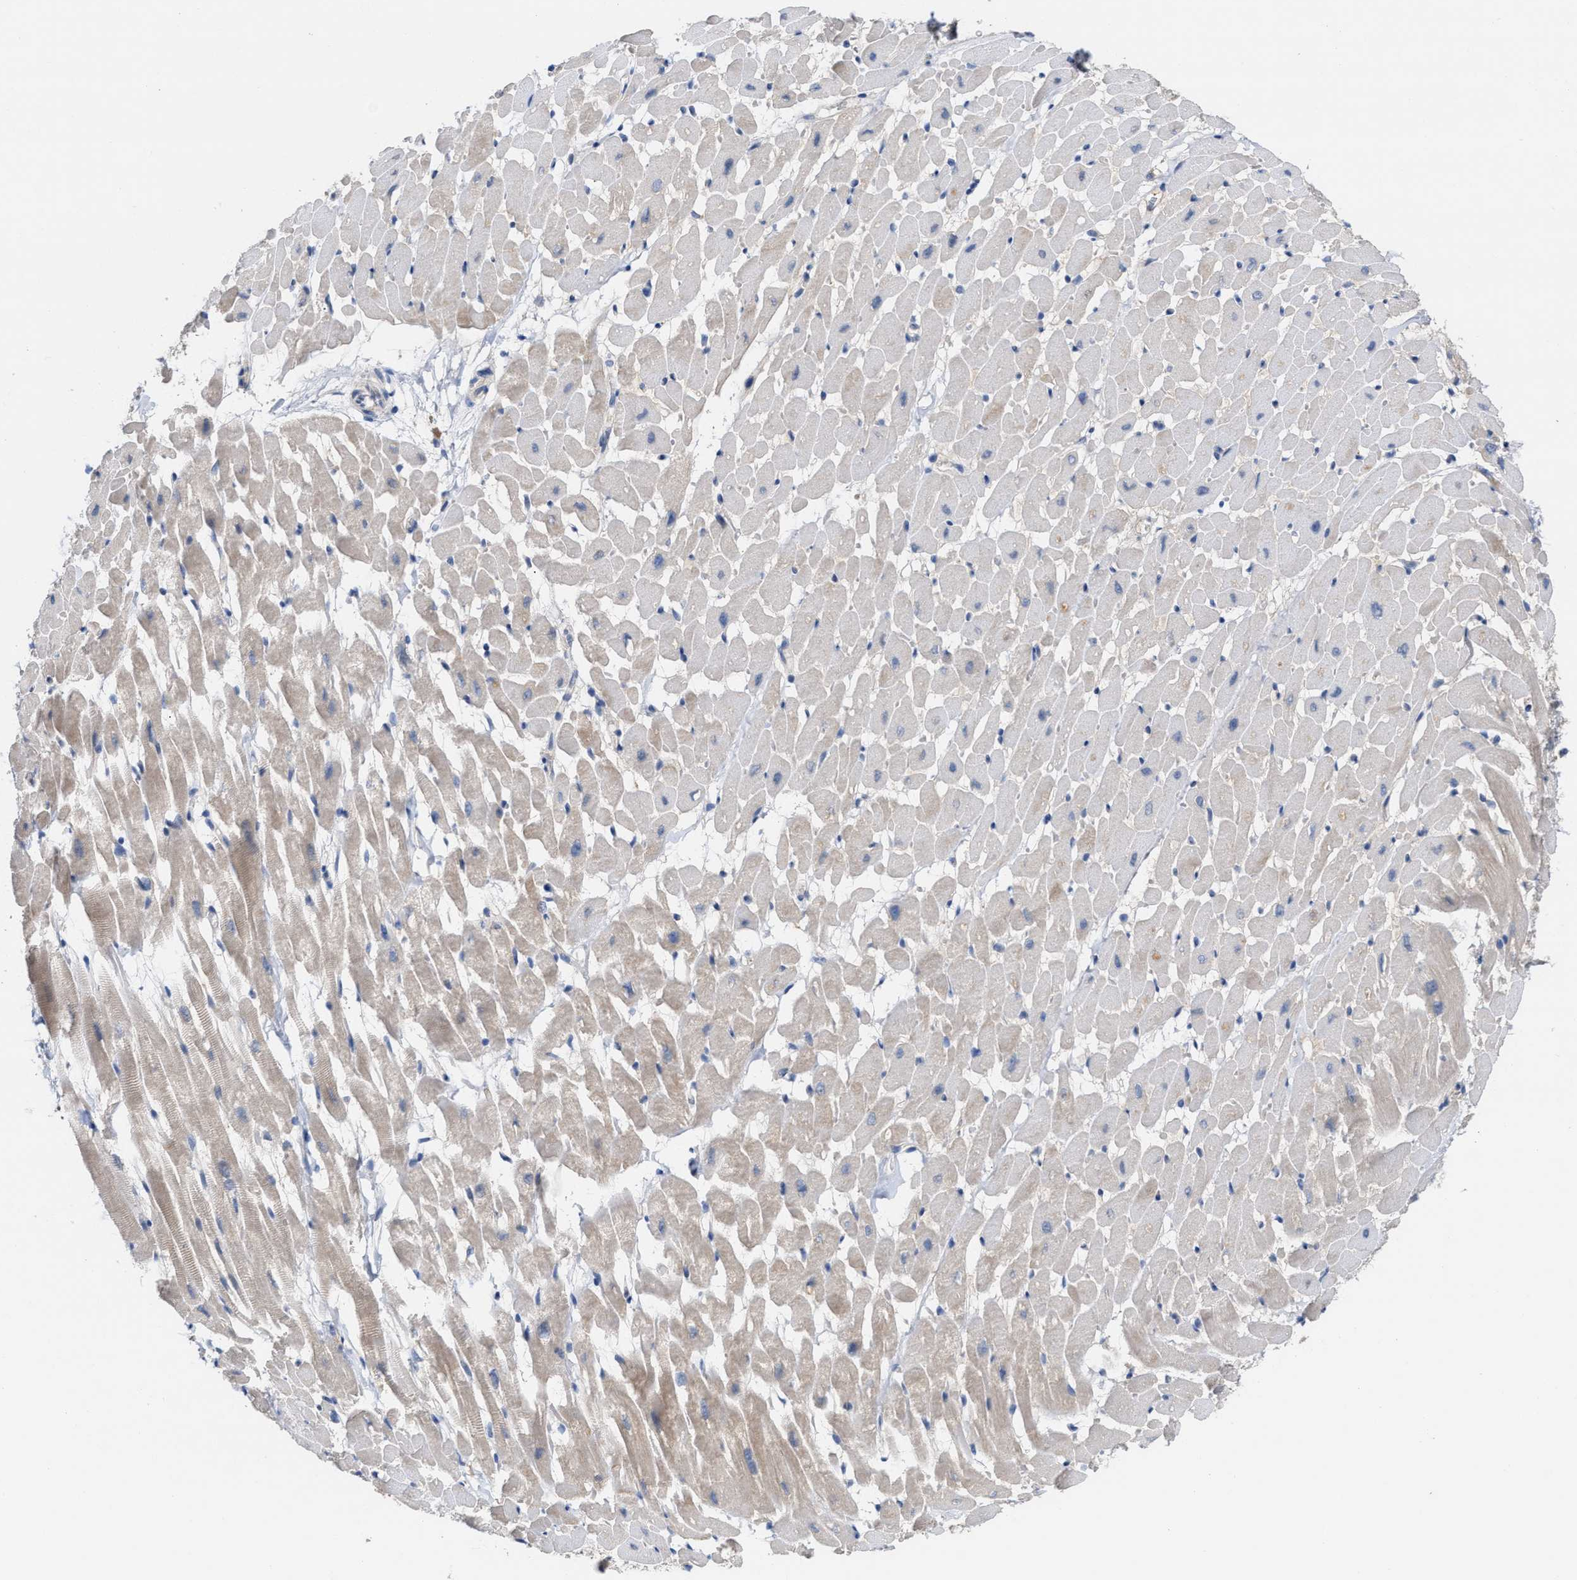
{"staining": {"intensity": "negative", "quantity": "none", "location": "none"}, "tissue": "heart muscle", "cell_type": "Cardiomyocytes", "image_type": "normal", "snomed": [{"axis": "morphology", "description": "Normal tissue, NOS"}, {"axis": "topography", "description": "Heart"}], "caption": "The image shows no significant positivity in cardiomyocytes of heart muscle. (Immunohistochemistry, brightfield microscopy, high magnification).", "gene": "BBLN", "patient": {"sex": "male", "age": 45}}